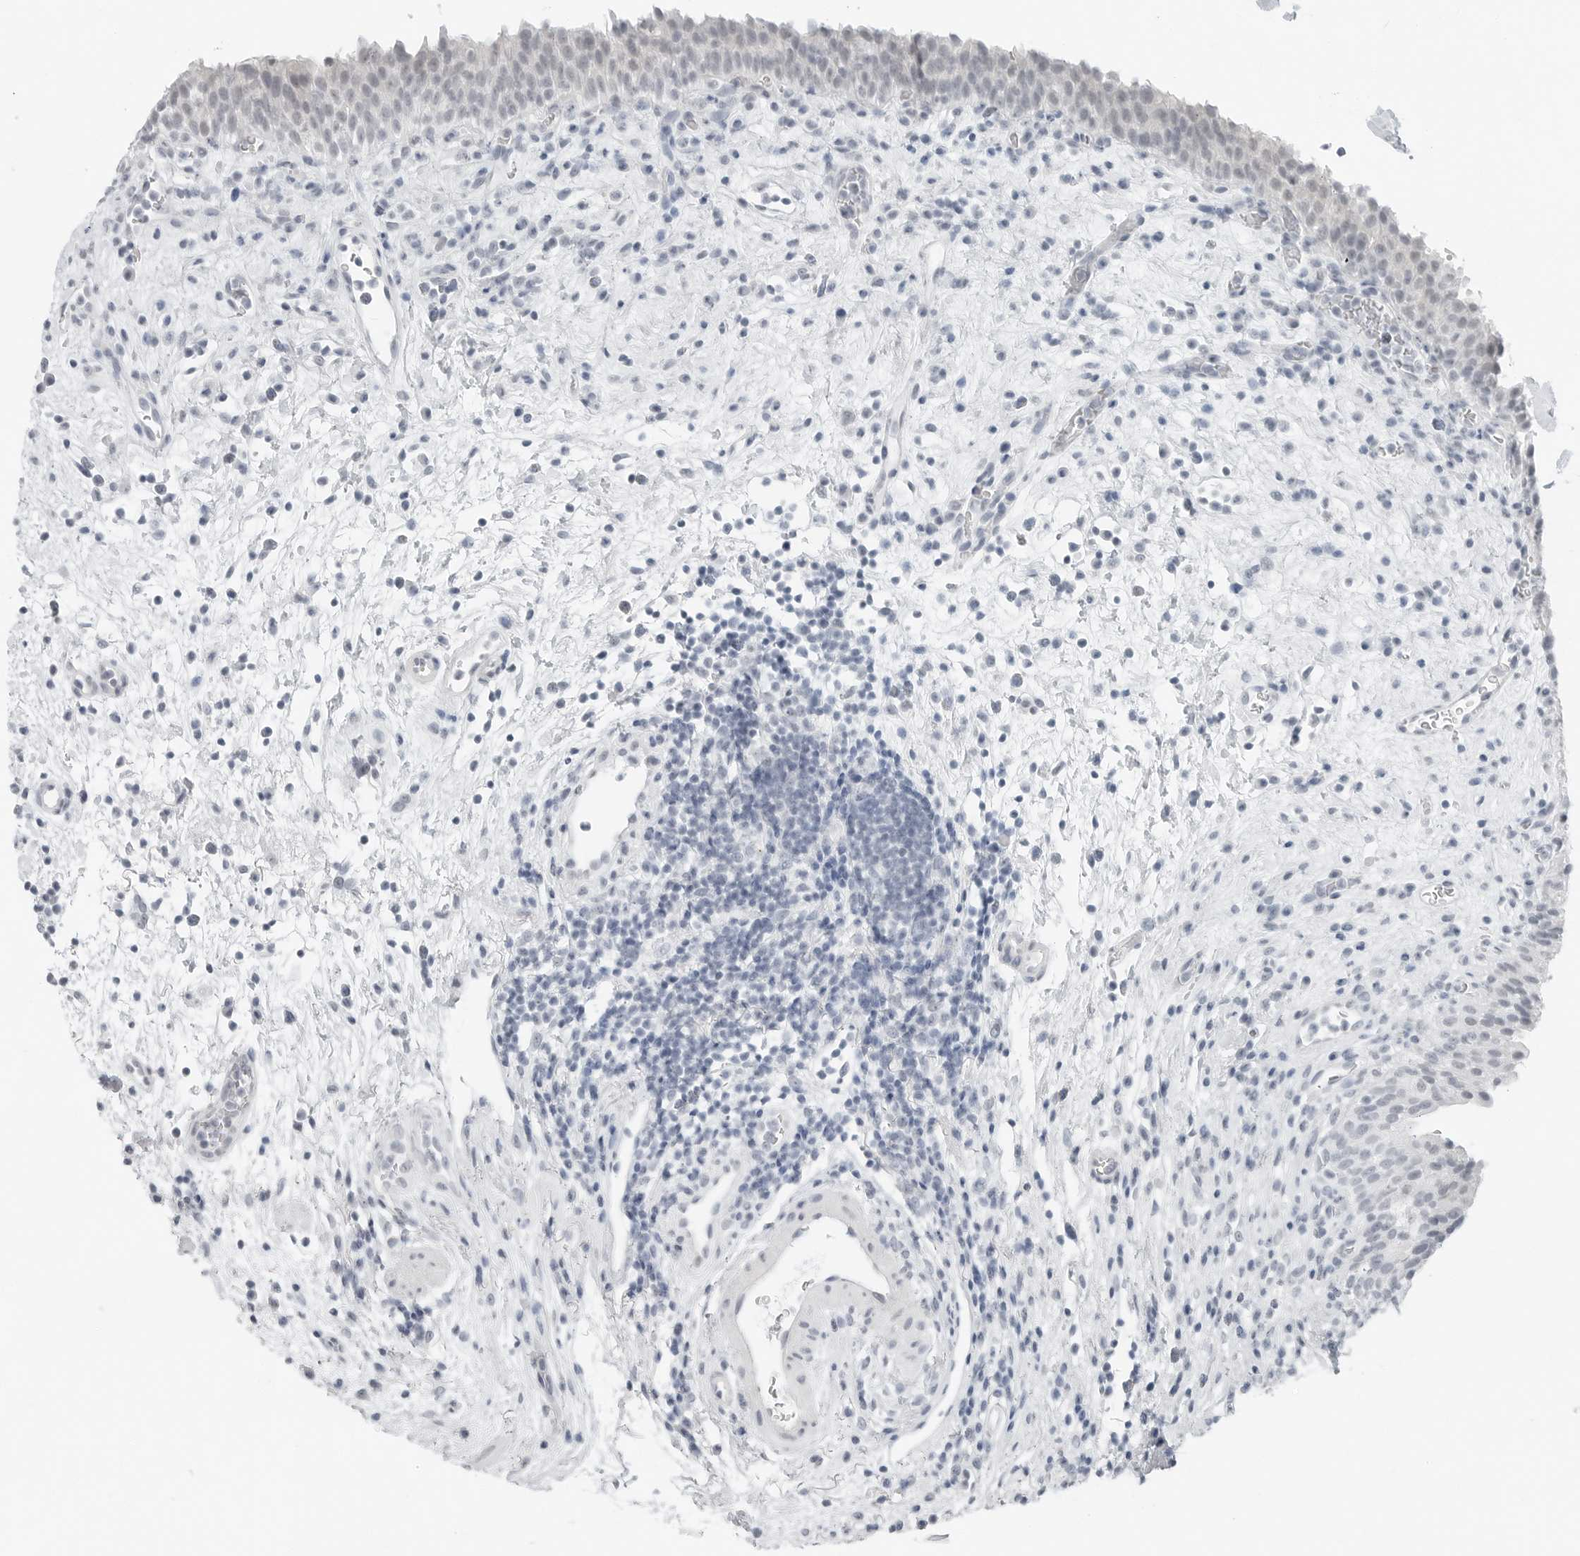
{"staining": {"intensity": "negative", "quantity": "none", "location": "none"}, "tissue": "urinary bladder", "cell_type": "Urothelial cells", "image_type": "normal", "snomed": [{"axis": "morphology", "description": "Normal tissue, NOS"}, {"axis": "morphology", "description": "Inflammation, NOS"}, {"axis": "topography", "description": "Urinary bladder"}], "caption": "Photomicrograph shows no significant protein staining in urothelial cells of unremarkable urinary bladder.", "gene": "XIRP1", "patient": {"sex": "female", "age": 75}}